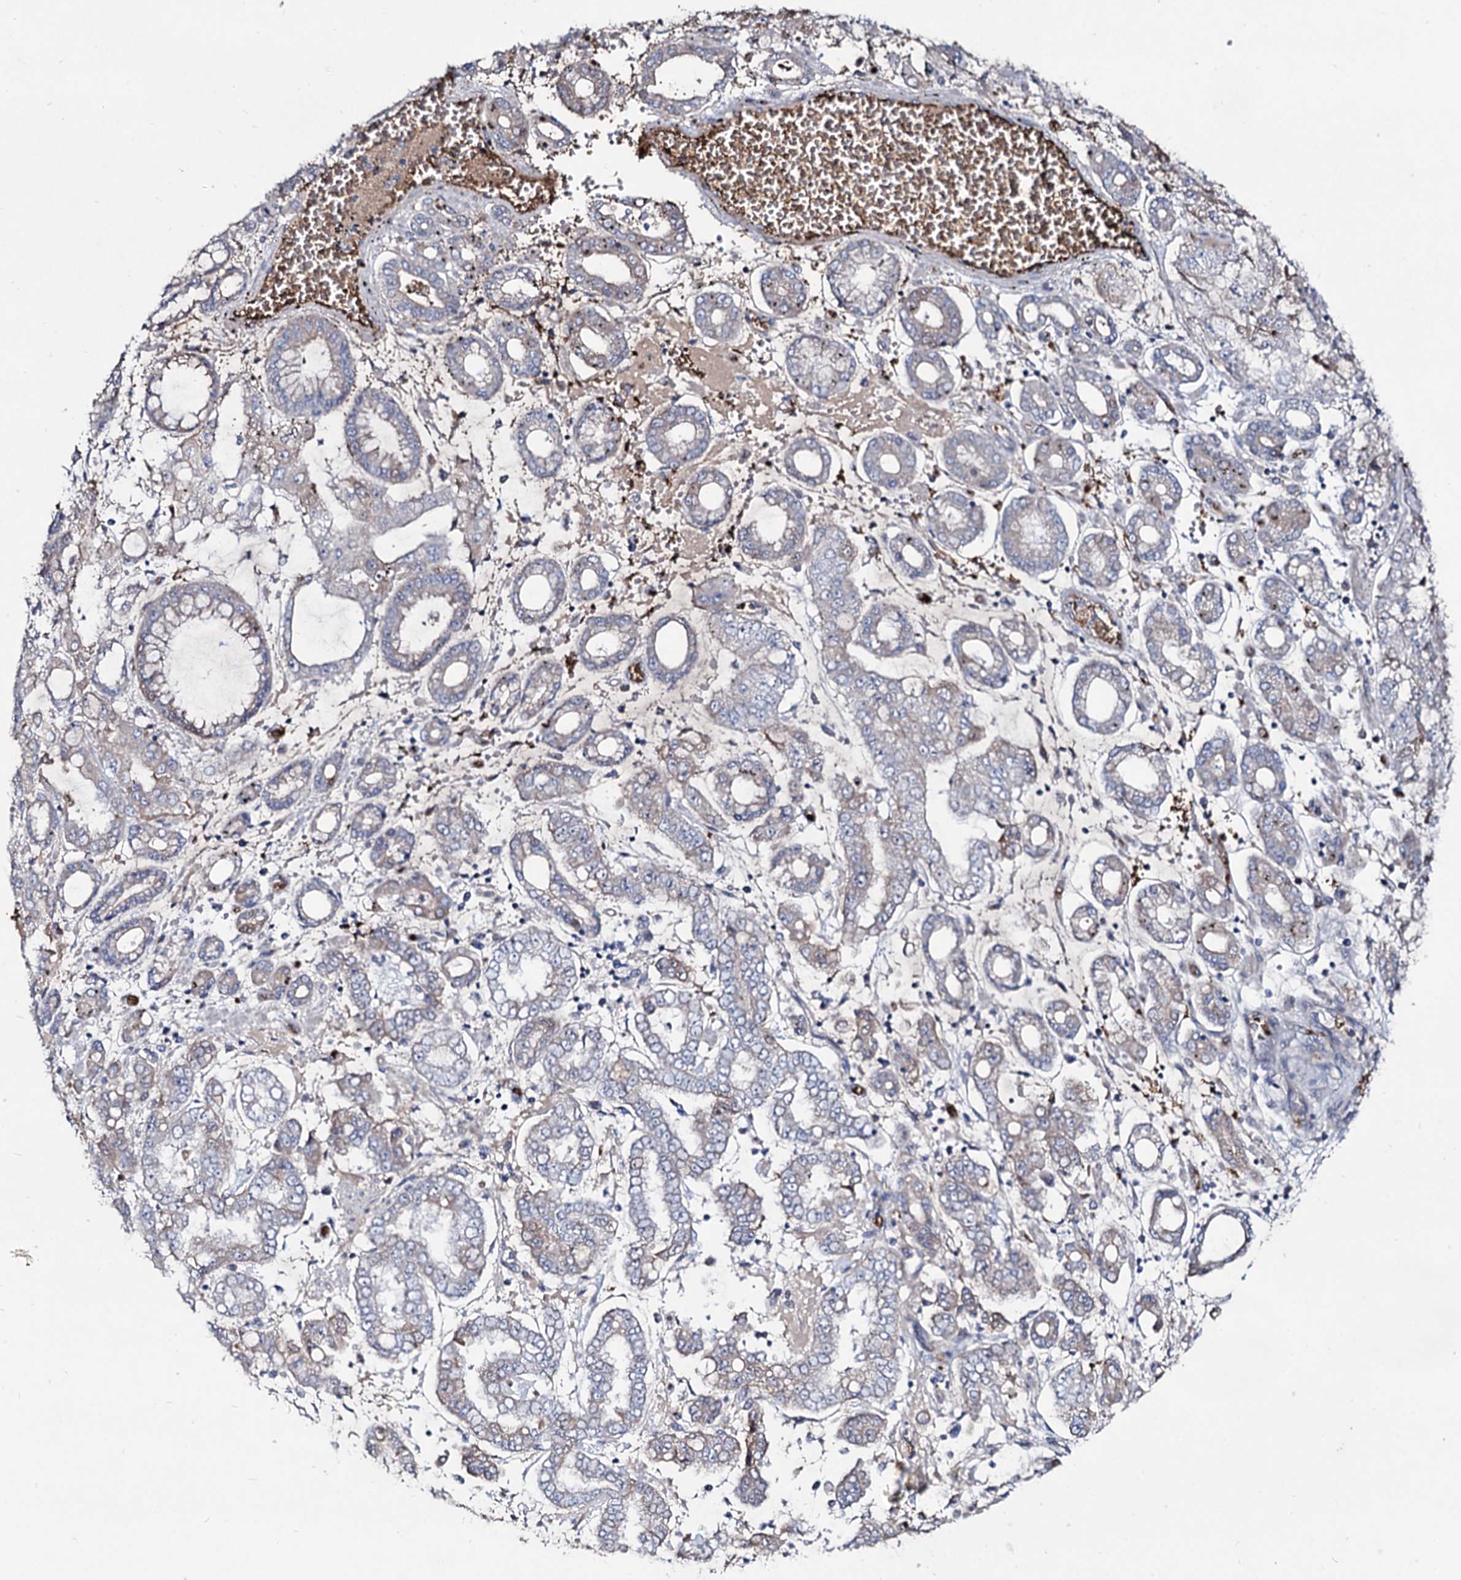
{"staining": {"intensity": "weak", "quantity": "<25%", "location": "cytoplasmic/membranous"}, "tissue": "stomach cancer", "cell_type": "Tumor cells", "image_type": "cancer", "snomed": [{"axis": "morphology", "description": "Adenocarcinoma, NOS"}, {"axis": "topography", "description": "Stomach"}], "caption": "This photomicrograph is of stomach cancer stained with immunohistochemistry (IHC) to label a protein in brown with the nuclei are counter-stained blue. There is no staining in tumor cells.", "gene": "RNF6", "patient": {"sex": "male", "age": 76}}